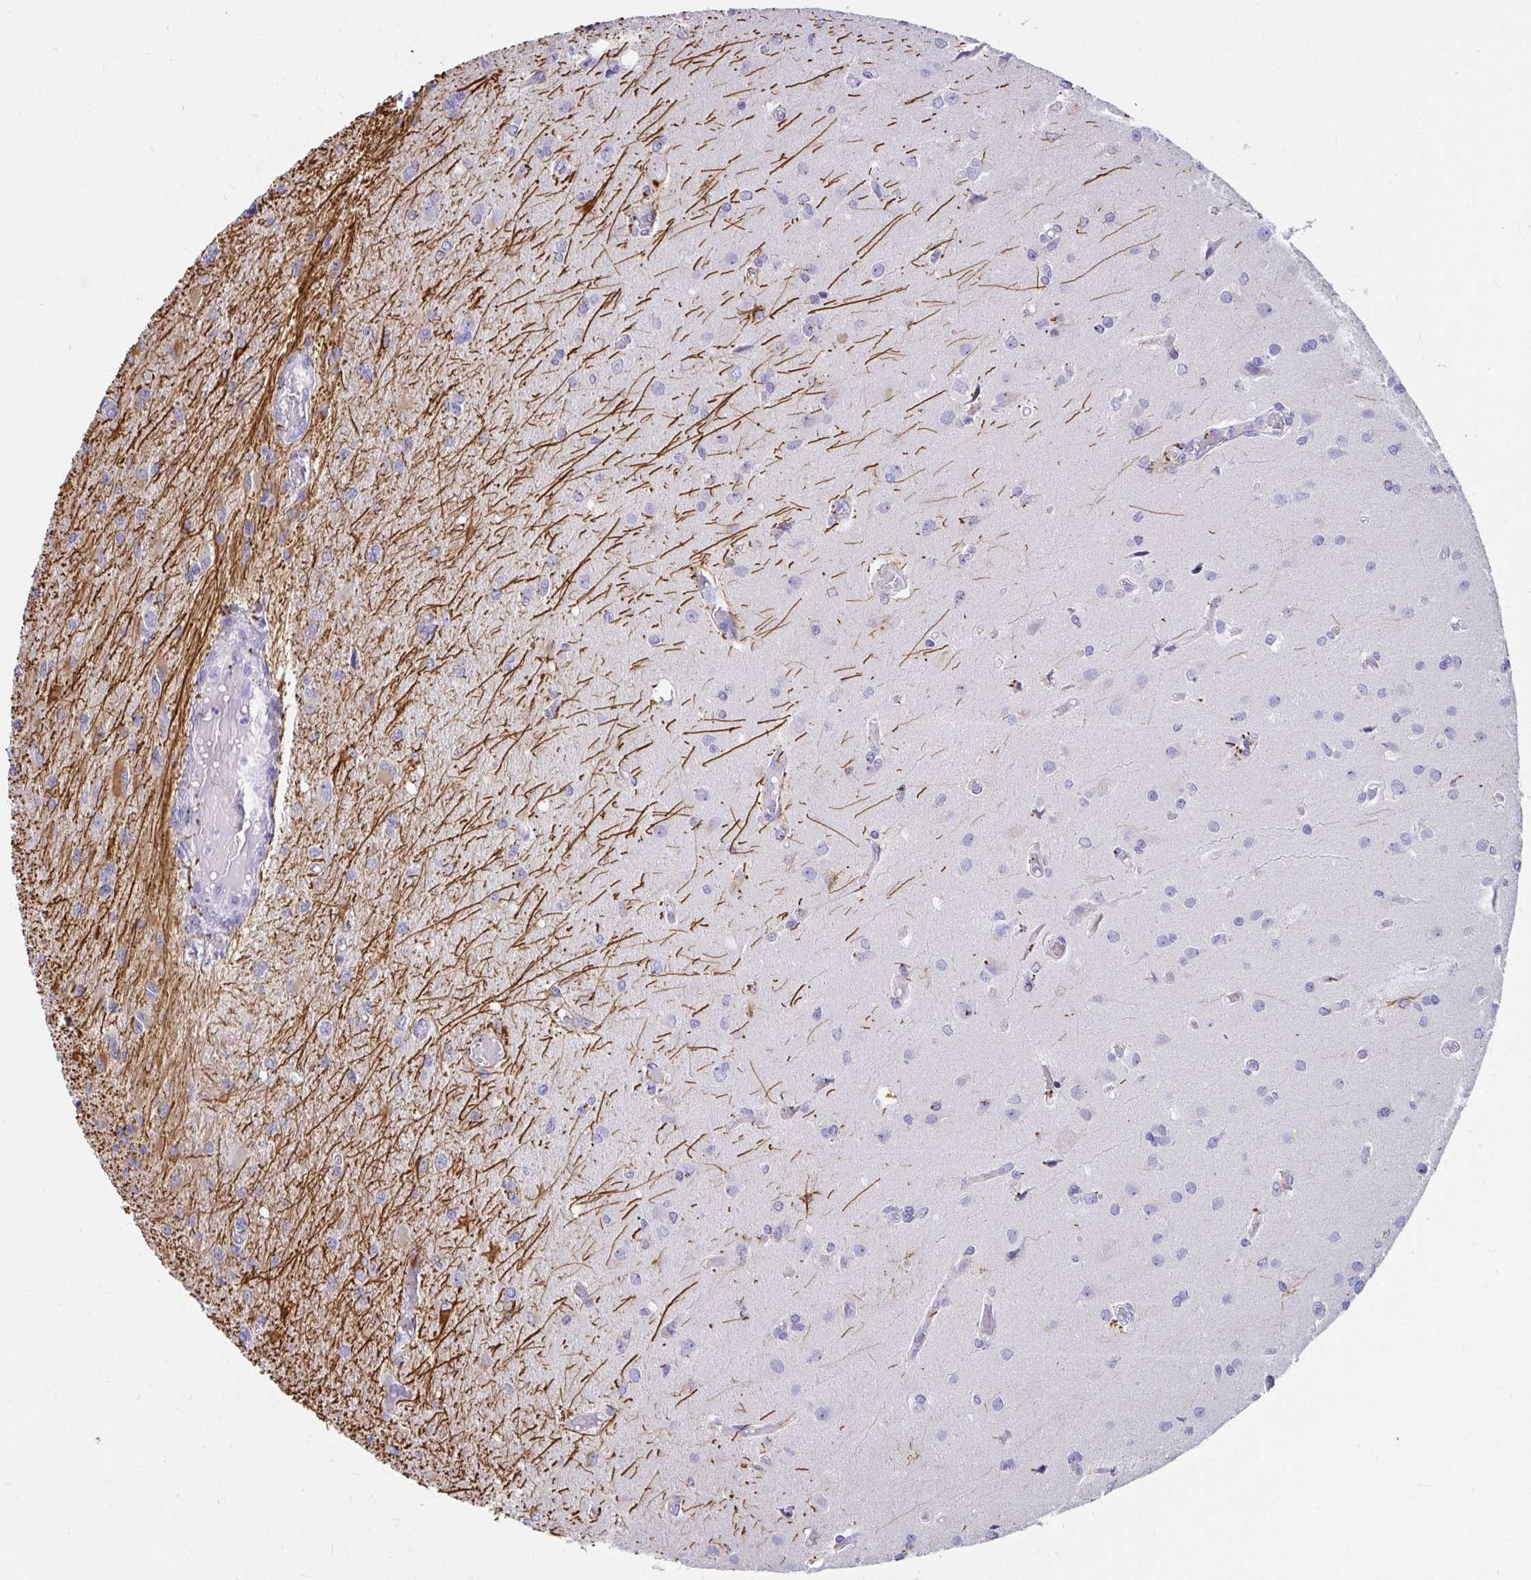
{"staining": {"intensity": "negative", "quantity": "none", "location": "none"}, "tissue": "glioma", "cell_type": "Tumor cells", "image_type": "cancer", "snomed": [{"axis": "morphology", "description": "Glioma, malignant, High grade"}, {"axis": "topography", "description": "Brain"}], "caption": "Glioma stained for a protein using immunohistochemistry shows no positivity tumor cells.", "gene": "C19orf81", "patient": {"sex": "female", "age": 70}}